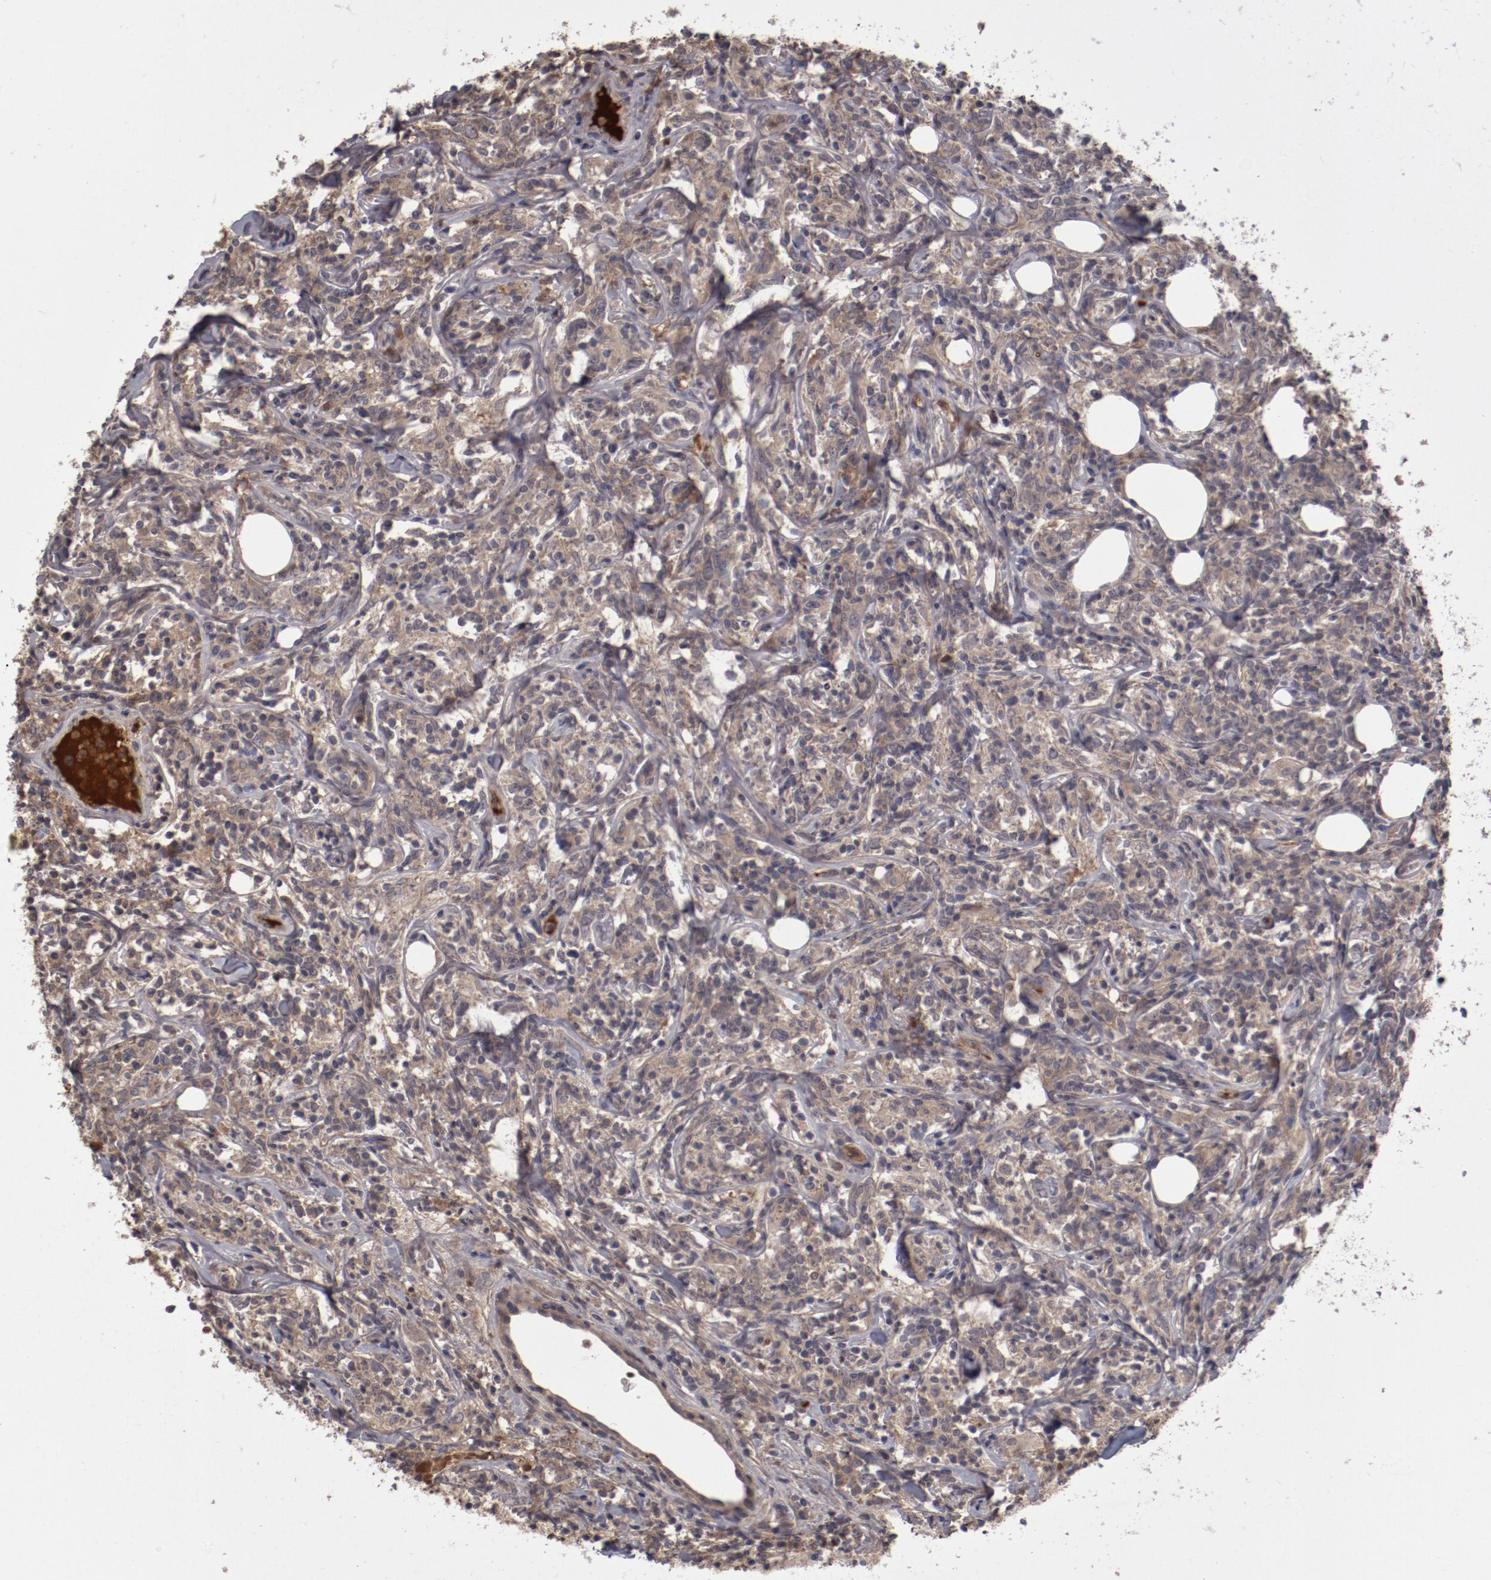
{"staining": {"intensity": "weak", "quantity": ">75%", "location": "cytoplasmic/membranous"}, "tissue": "lymphoma", "cell_type": "Tumor cells", "image_type": "cancer", "snomed": [{"axis": "morphology", "description": "Malignant lymphoma, non-Hodgkin's type, High grade"}, {"axis": "topography", "description": "Lymph node"}], "caption": "High-grade malignant lymphoma, non-Hodgkin's type stained for a protein shows weak cytoplasmic/membranous positivity in tumor cells.", "gene": "CP", "patient": {"sex": "female", "age": 84}}